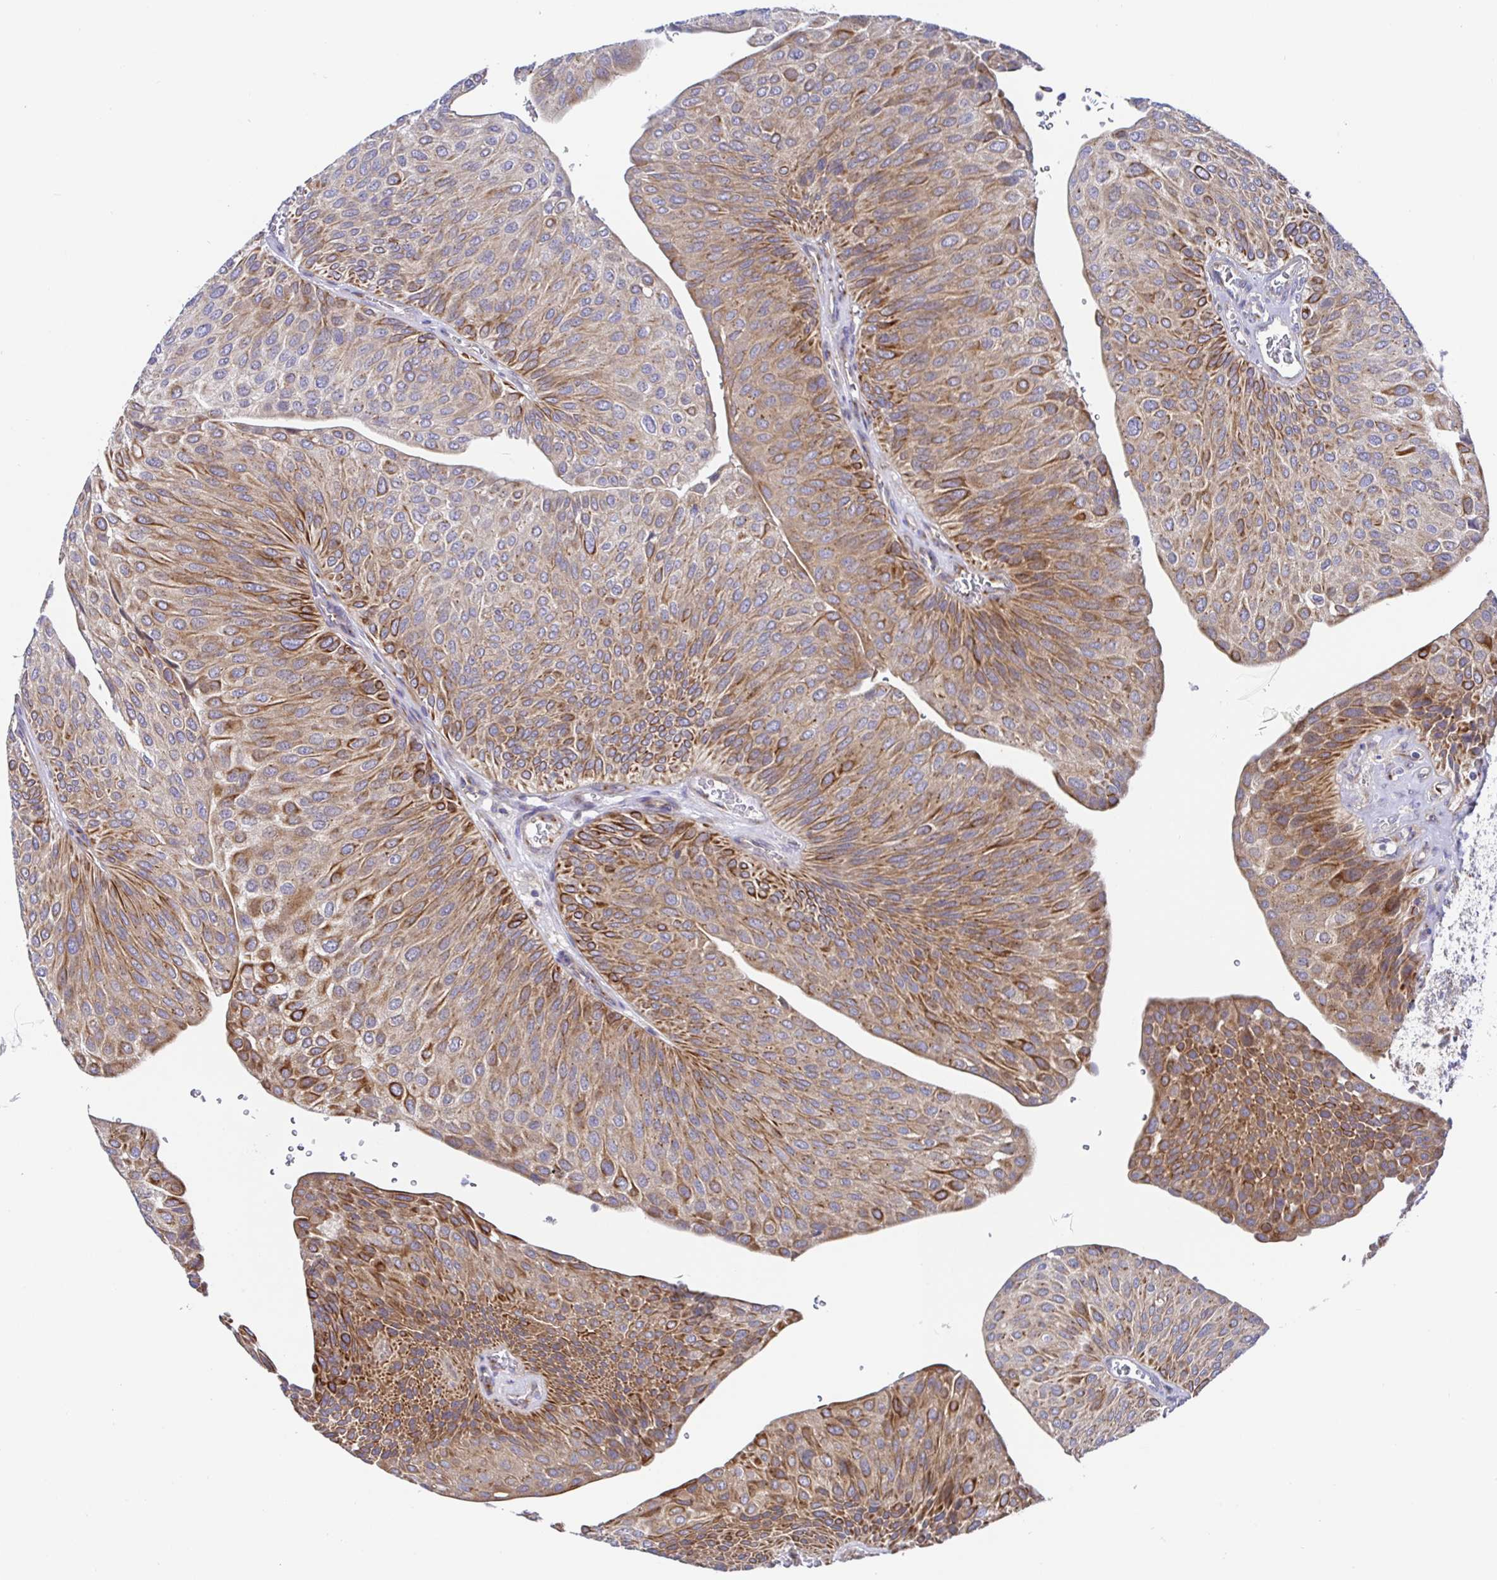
{"staining": {"intensity": "moderate", "quantity": ">75%", "location": "cytoplasmic/membranous"}, "tissue": "urothelial cancer", "cell_type": "Tumor cells", "image_type": "cancer", "snomed": [{"axis": "morphology", "description": "Urothelial carcinoma, NOS"}, {"axis": "topography", "description": "Urinary bladder"}], "caption": "Transitional cell carcinoma stained for a protein (brown) reveals moderate cytoplasmic/membranous positive staining in about >75% of tumor cells.", "gene": "GOLGA1", "patient": {"sex": "male", "age": 67}}